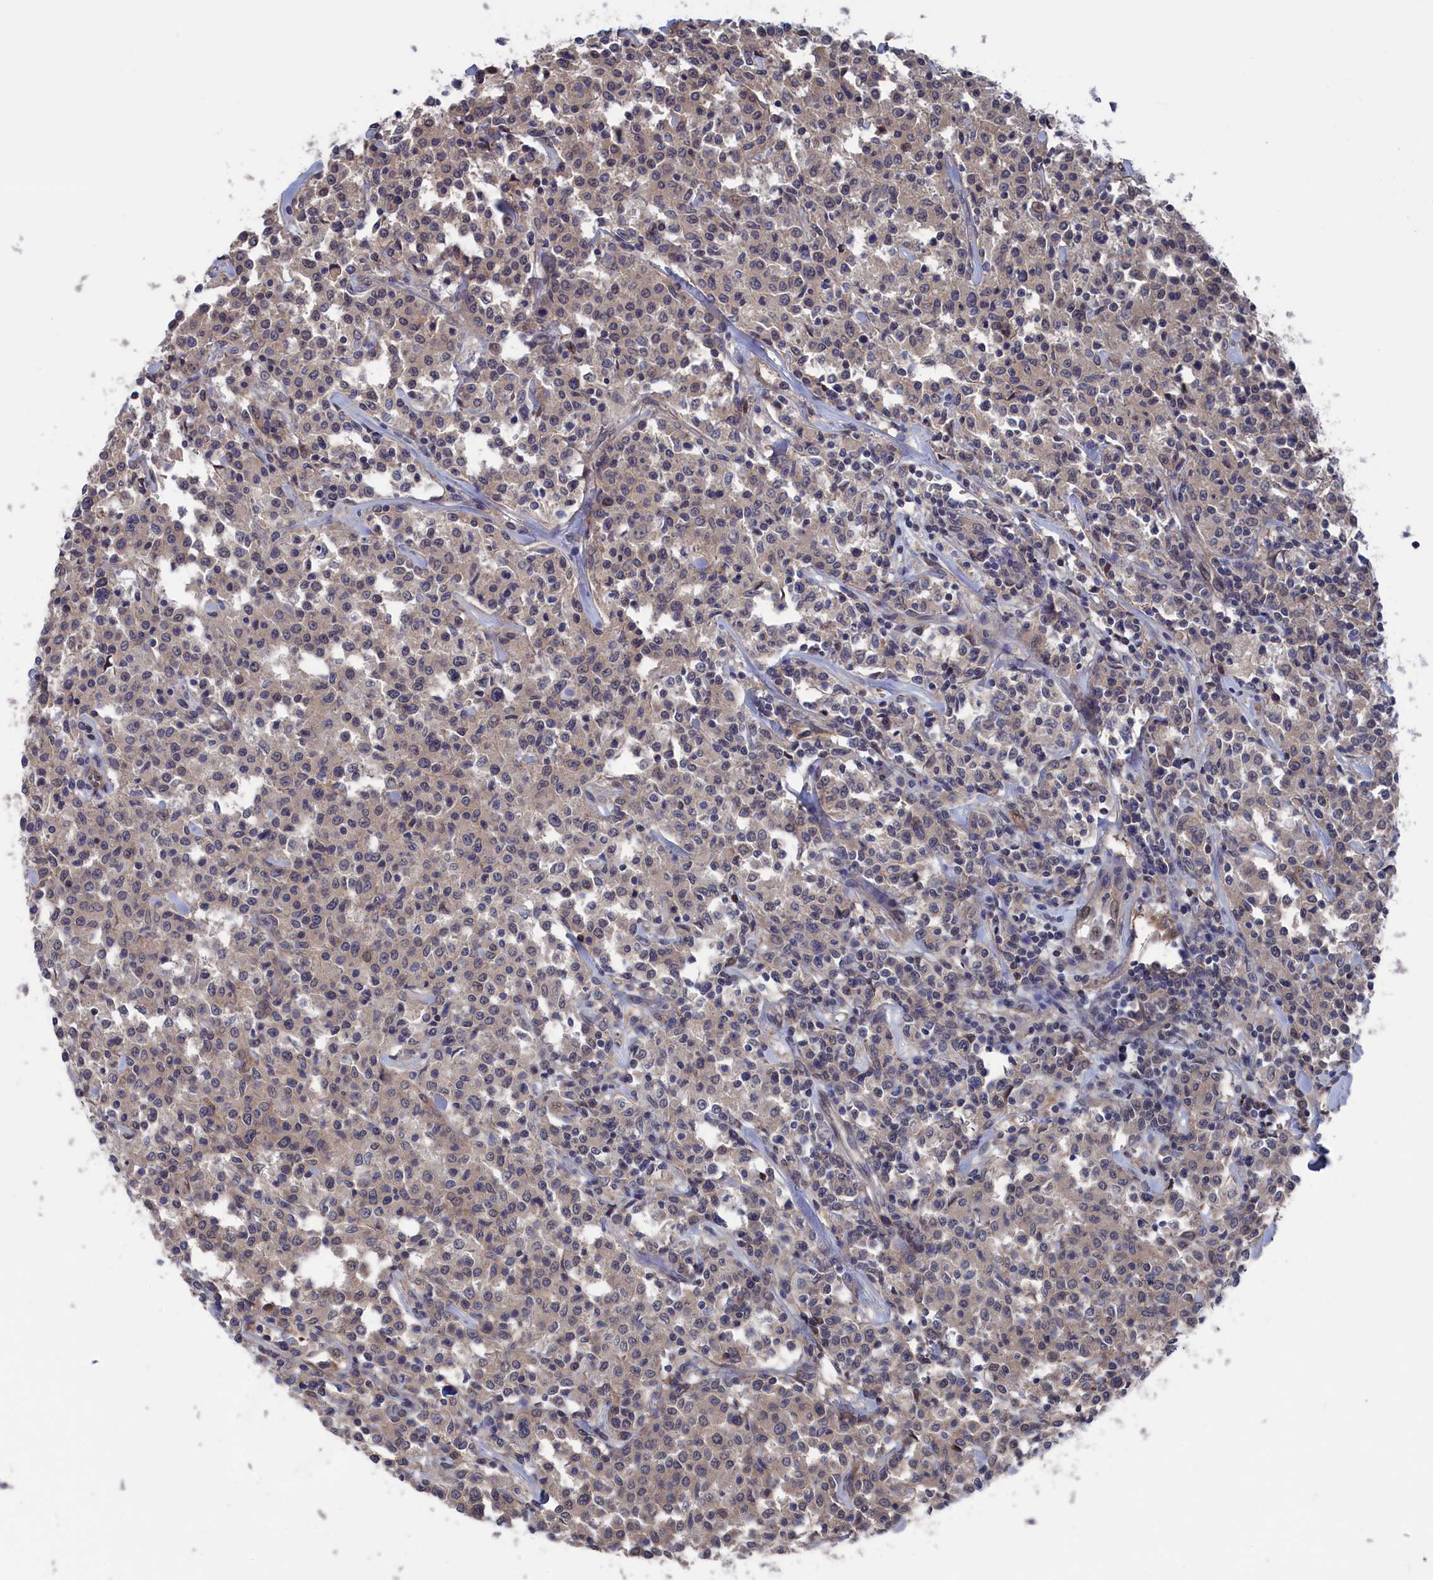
{"staining": {"intensity": "weak", "quantity": "<25%", "location": "cytoplasmic/membranous"}, "tissue": "lymphoma", "cell_type": "Tumor cells", "image_type": "cancer", "snomed": [{"axis": "morphology", "description": "Malignant lymphoma, non-Hodgkin's type, Low grade"}, {"axis": "topography", "description": "Small intestine"}], "caption": "Immunohistochemistry of low-grade malignant lymphoma, non-Hodgkin's type displays no positivity in tumor cells. (DAB (3,3'-diaminobenzidine) immunohistochemistry with hematoxylin counter stain).", "gene": "NUTF2", "patient": {"sex": "female", "age": 59}}